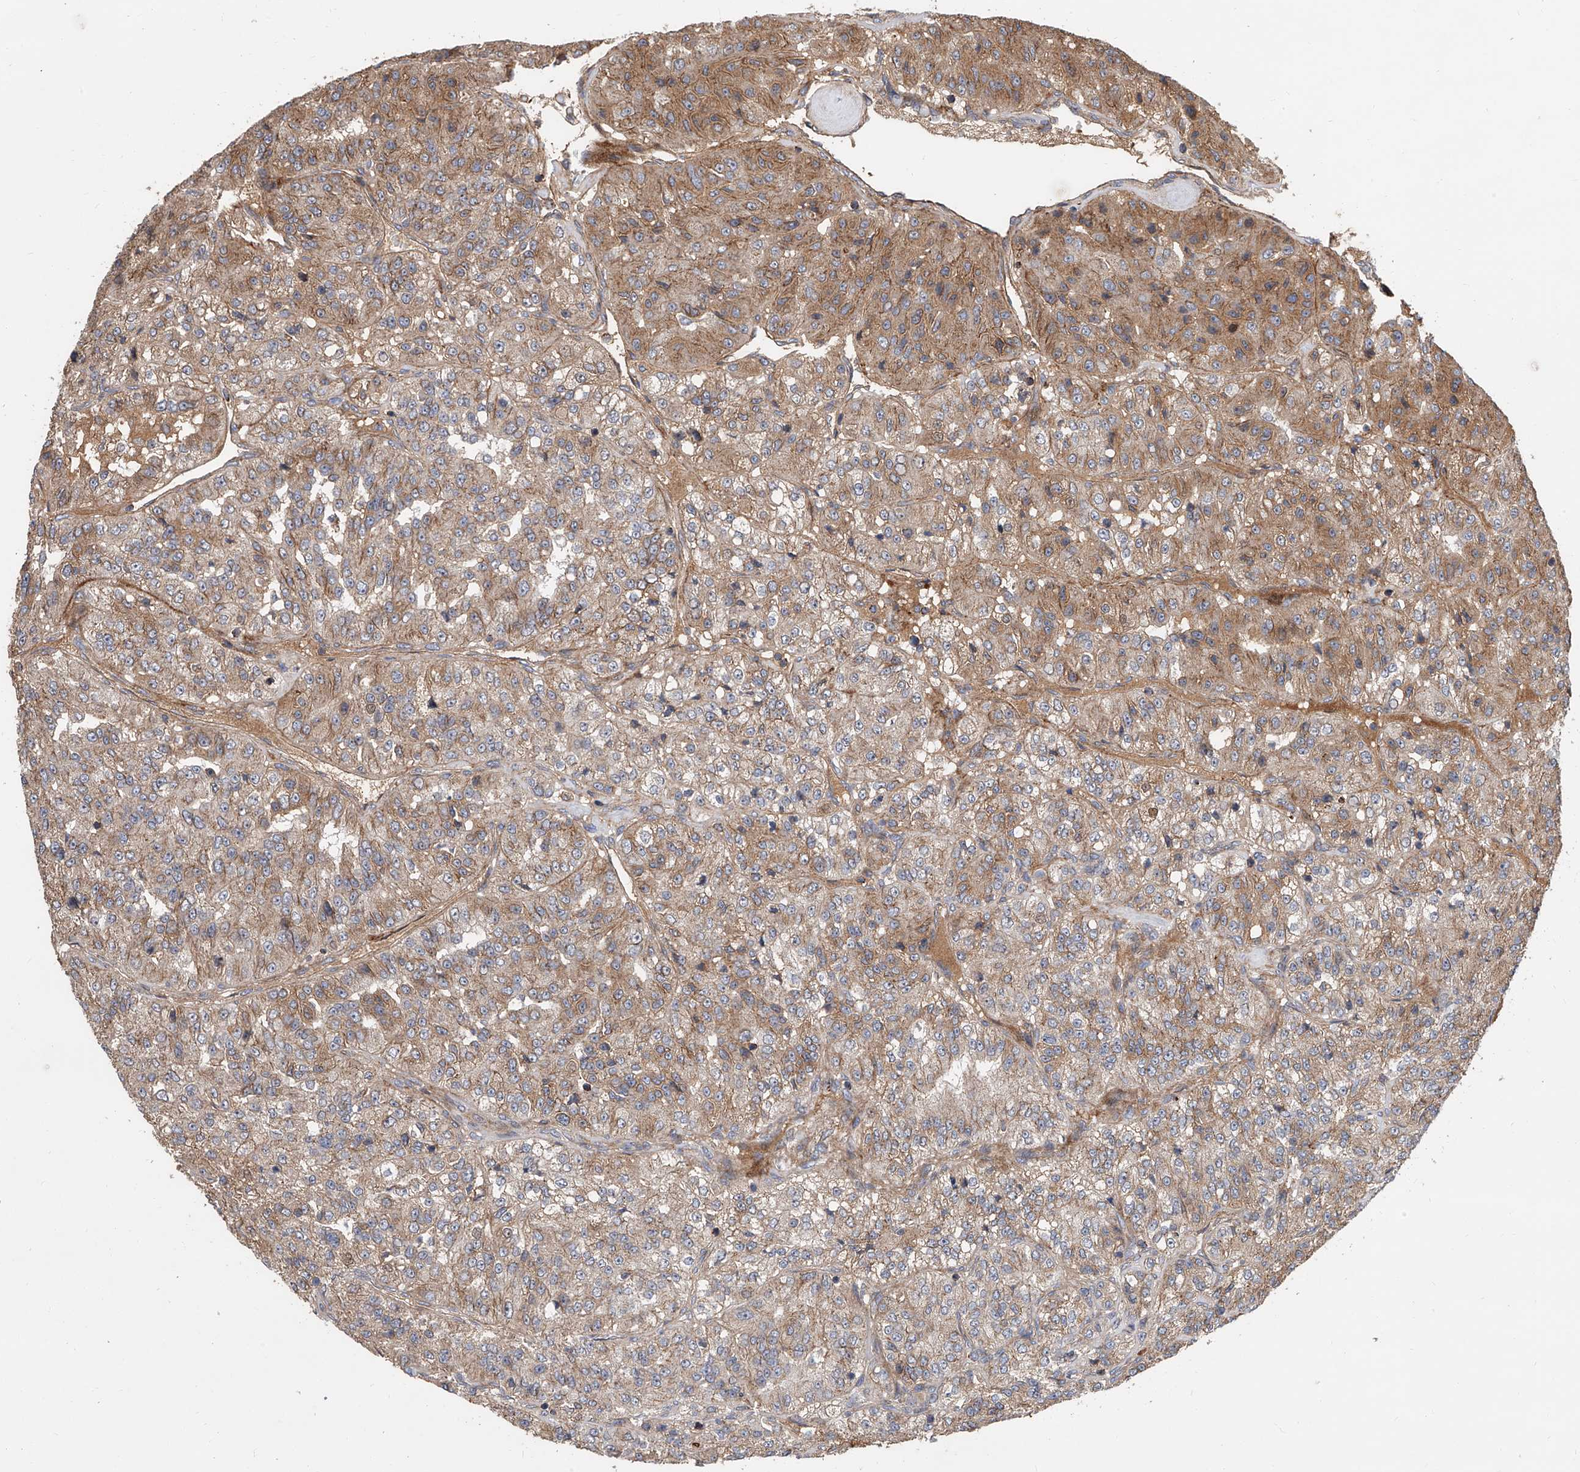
{"staining": {"intensity": "moderate", "quantity": "25%-75%", "location": "cytoplasmic/membranous"}, "tissue": "renal cancer", "cell_type": "Tumor cells", "image_type": "cancer", "snomed": [{"axis": "morphology", "description": "Adenocarcinoma, NOS"}, {"axis": "topography", "description": "Kidney"}], "caption": "About 25%-75% of tumor cells in human renal cancer demonstrate moderate cytoplasmic/membranous protein positivity as visualized by brown immunohistochemical staining.", "gene": "USP47", "patient": {"sex": "female", "age": 63}}